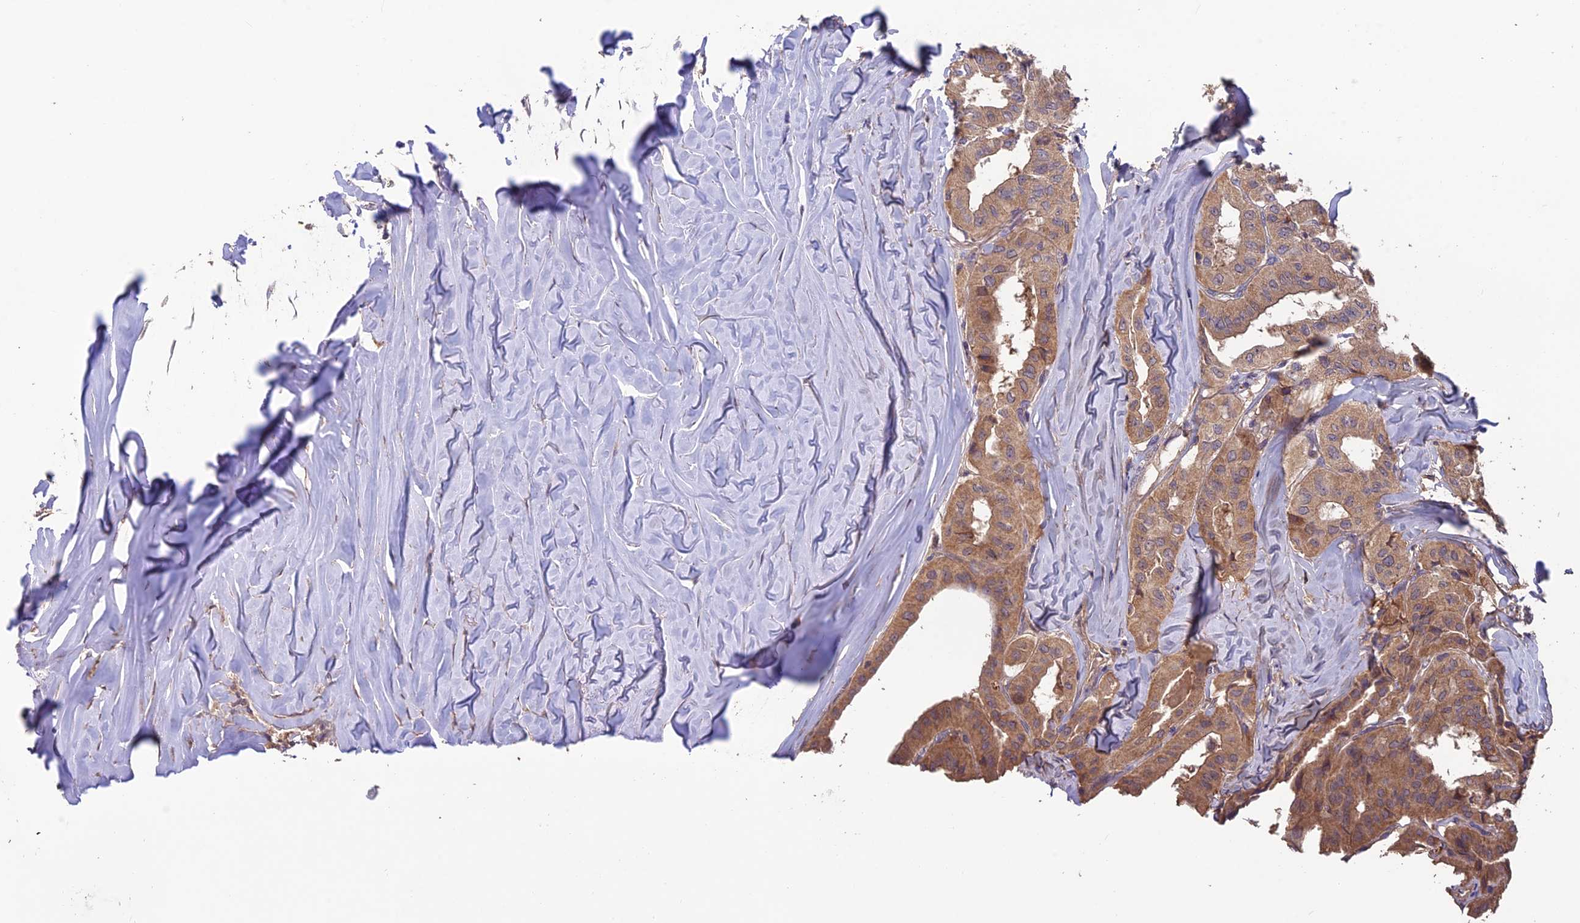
{"staining": {"intensity": "moderate", "quantity": ">75%", "location": "cytoplasmic/membranous"}, "tissue": "thyroid cancer", "cell_type": "Tumor cells", "image_type": "cancer", "snomed": [{"axis": "morphology", "description": "Papillary adenocarcinoma, NOS"}, {"axis": "topography", "description": "Thyroid gland"}], "caption": "Moderate cytoplasmic/membranous expression for a protein is seen in approximately >75% of tumor cells of papillary adenocarcinoma (thyroid) using immunohistochemistry.", "gene": "SHISA5", "patient": {"sex": "female", "age": 59}}